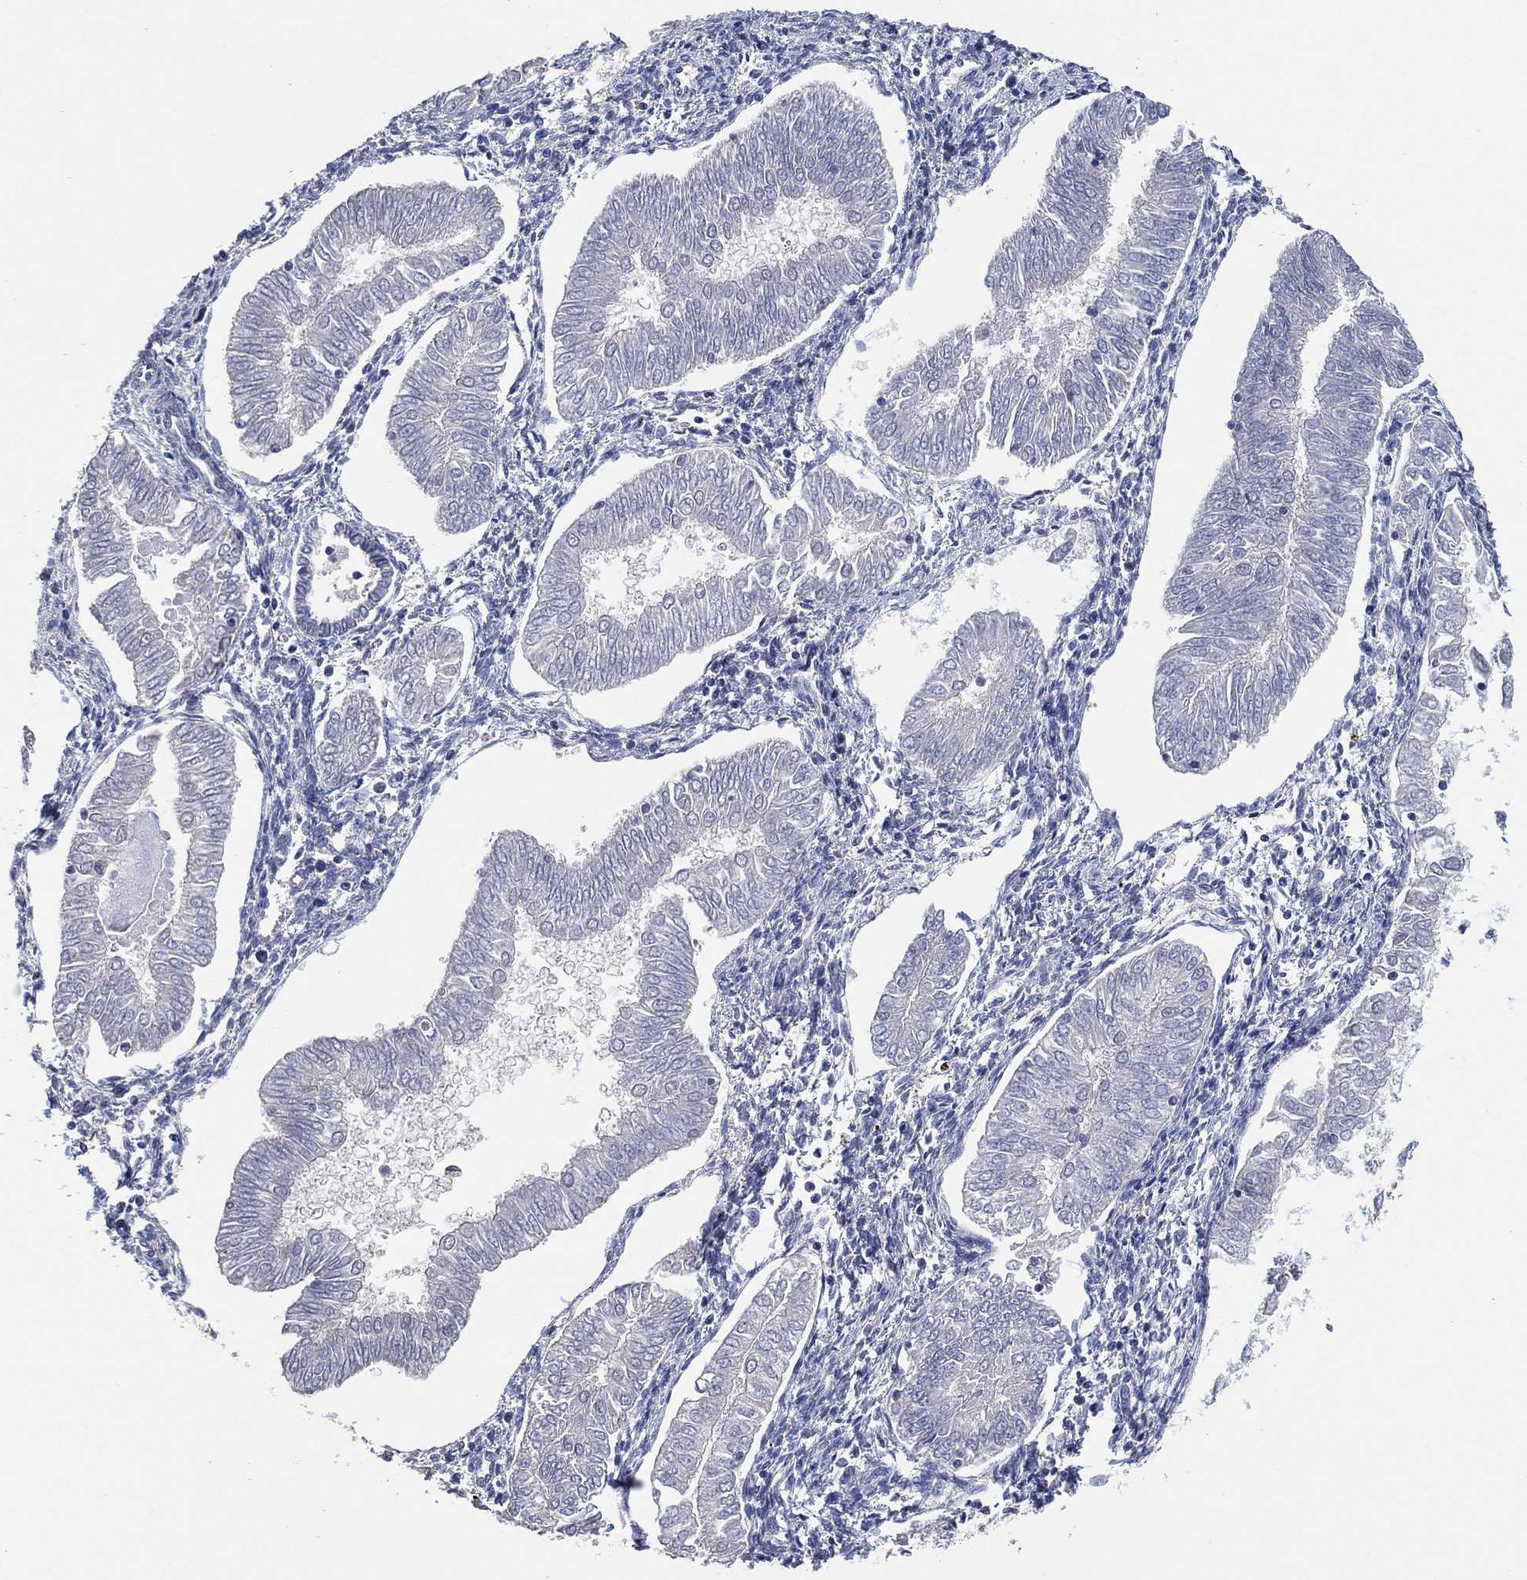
{"staining": {"intensity": "negative", "quantity": "none", "location": "none"}, "tissue": "endometrial cancer", "cell_type": "Tumor cells", "image_type": "cancer", "snomed": [{"axis": "morphology", "description": "Adenocarcinoma, NOS"}, {"axis": "topography", "description": "Endometrium"}], "caption": "A histopathology image of endometrial adenocarcinoma stained for a protein demonstrates no brown staining in tumor cells. The staining was performed using DAB (3,3'-diaminobenzidine) to visualize the protein expression in brown, while the nuclei were stained in blue with hematoxylin (Magnification: 20x).", "gene": "KLK5", "patient": {"sex": "female", "age": 53}}